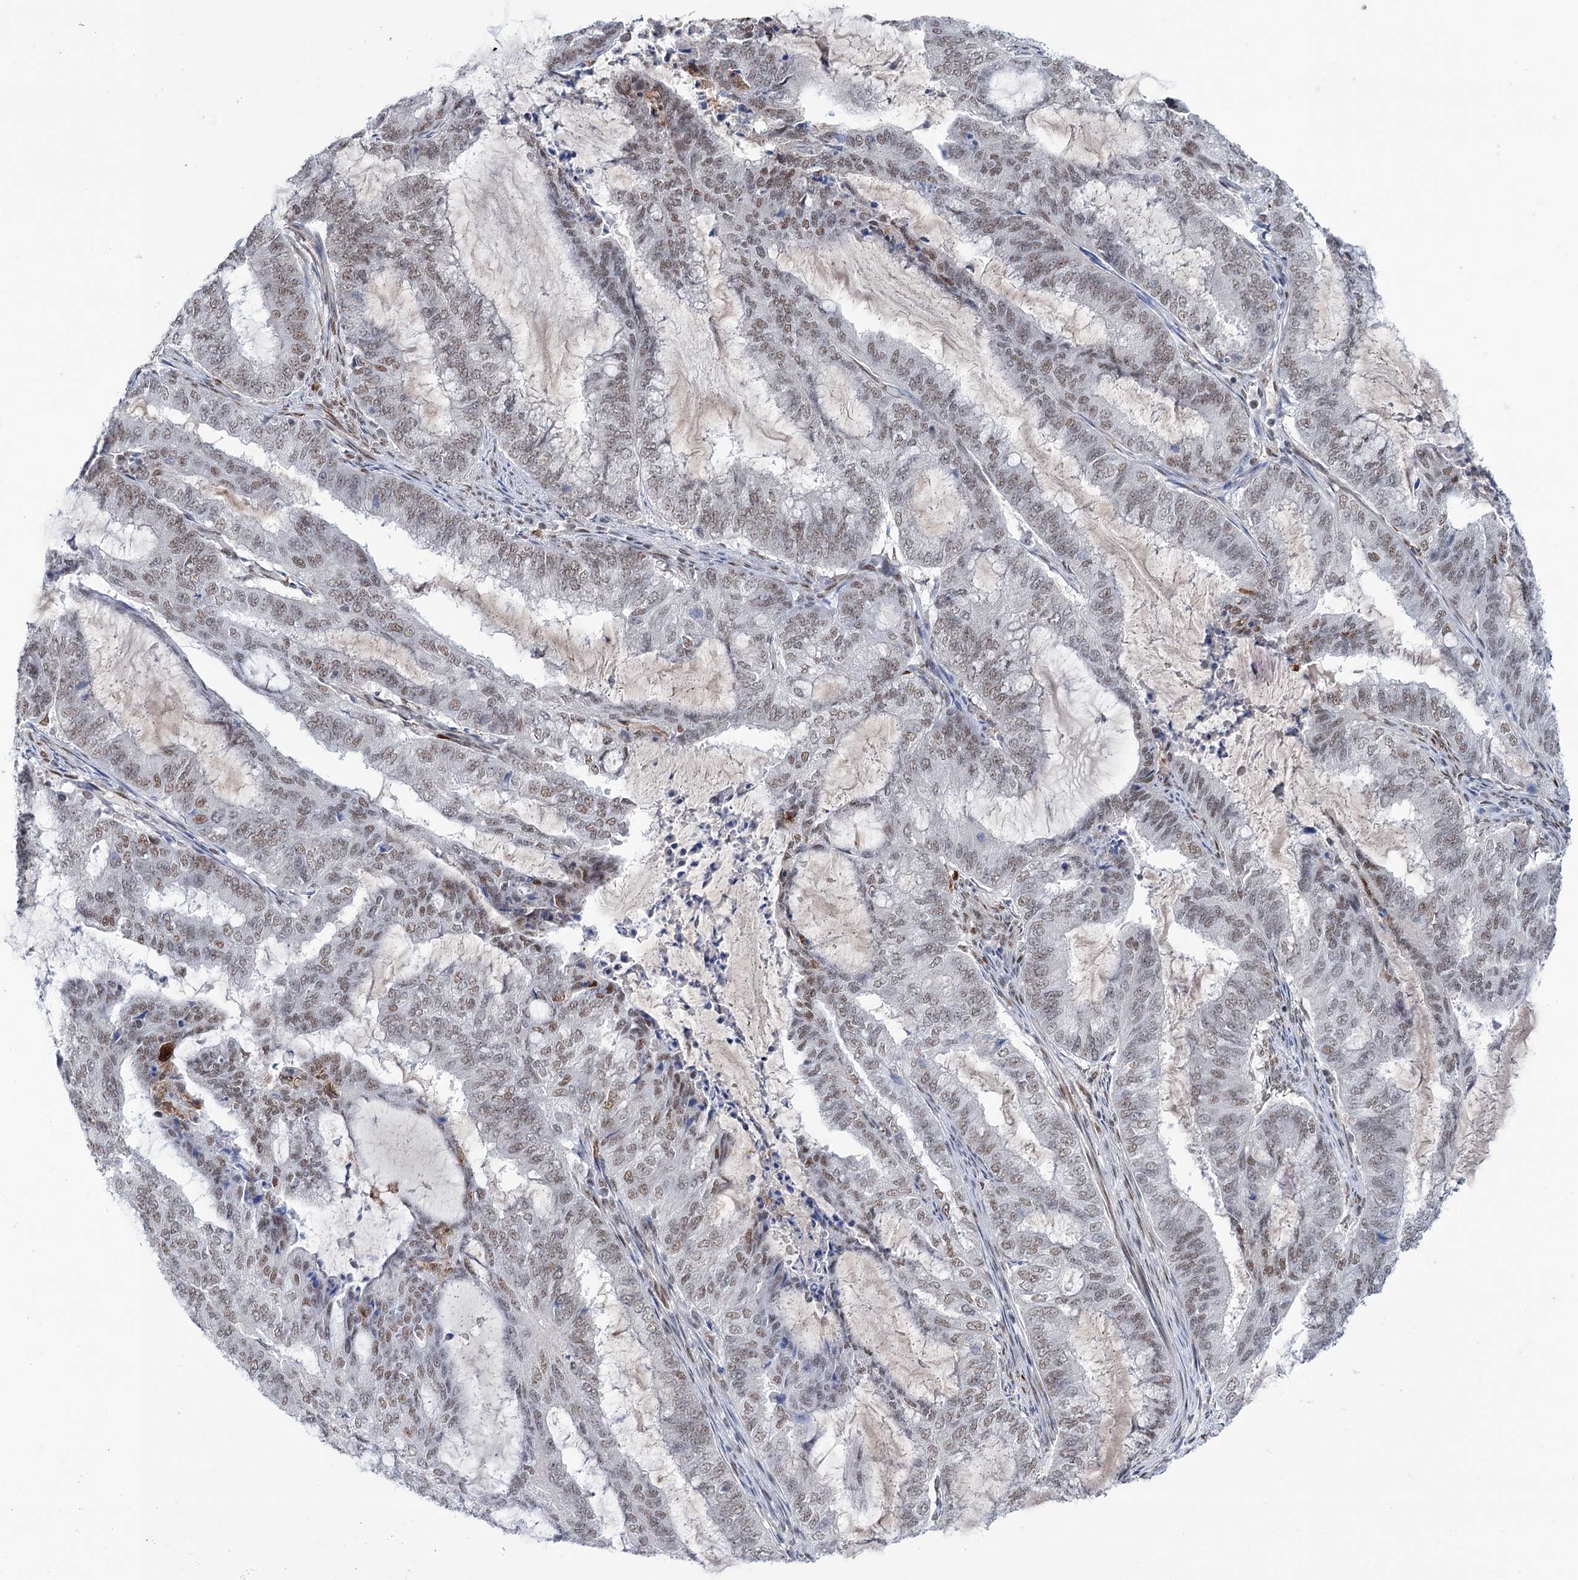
{"staining": {"intensity": "weak", "quantity": "25%-75%", "location": "nuclear"}, "tissue": "endometrial cancer", "cell_type": "Tumor cells", "image_type": "cancer", "snomed": [{"axis": "morphology", "description": "Adenocarcinoma, NOS"}, {"axis": "topography", "description": "Endometrium"}], "caption": "Immunohistochemical staining of human endometrial cancer (adenocarcinoma) shows low levels of weak nuclear staining in approximately 25%-75% of tumor cells.", "gene": "FAM53A", "patient": {"sex": "female", "age": 51}}